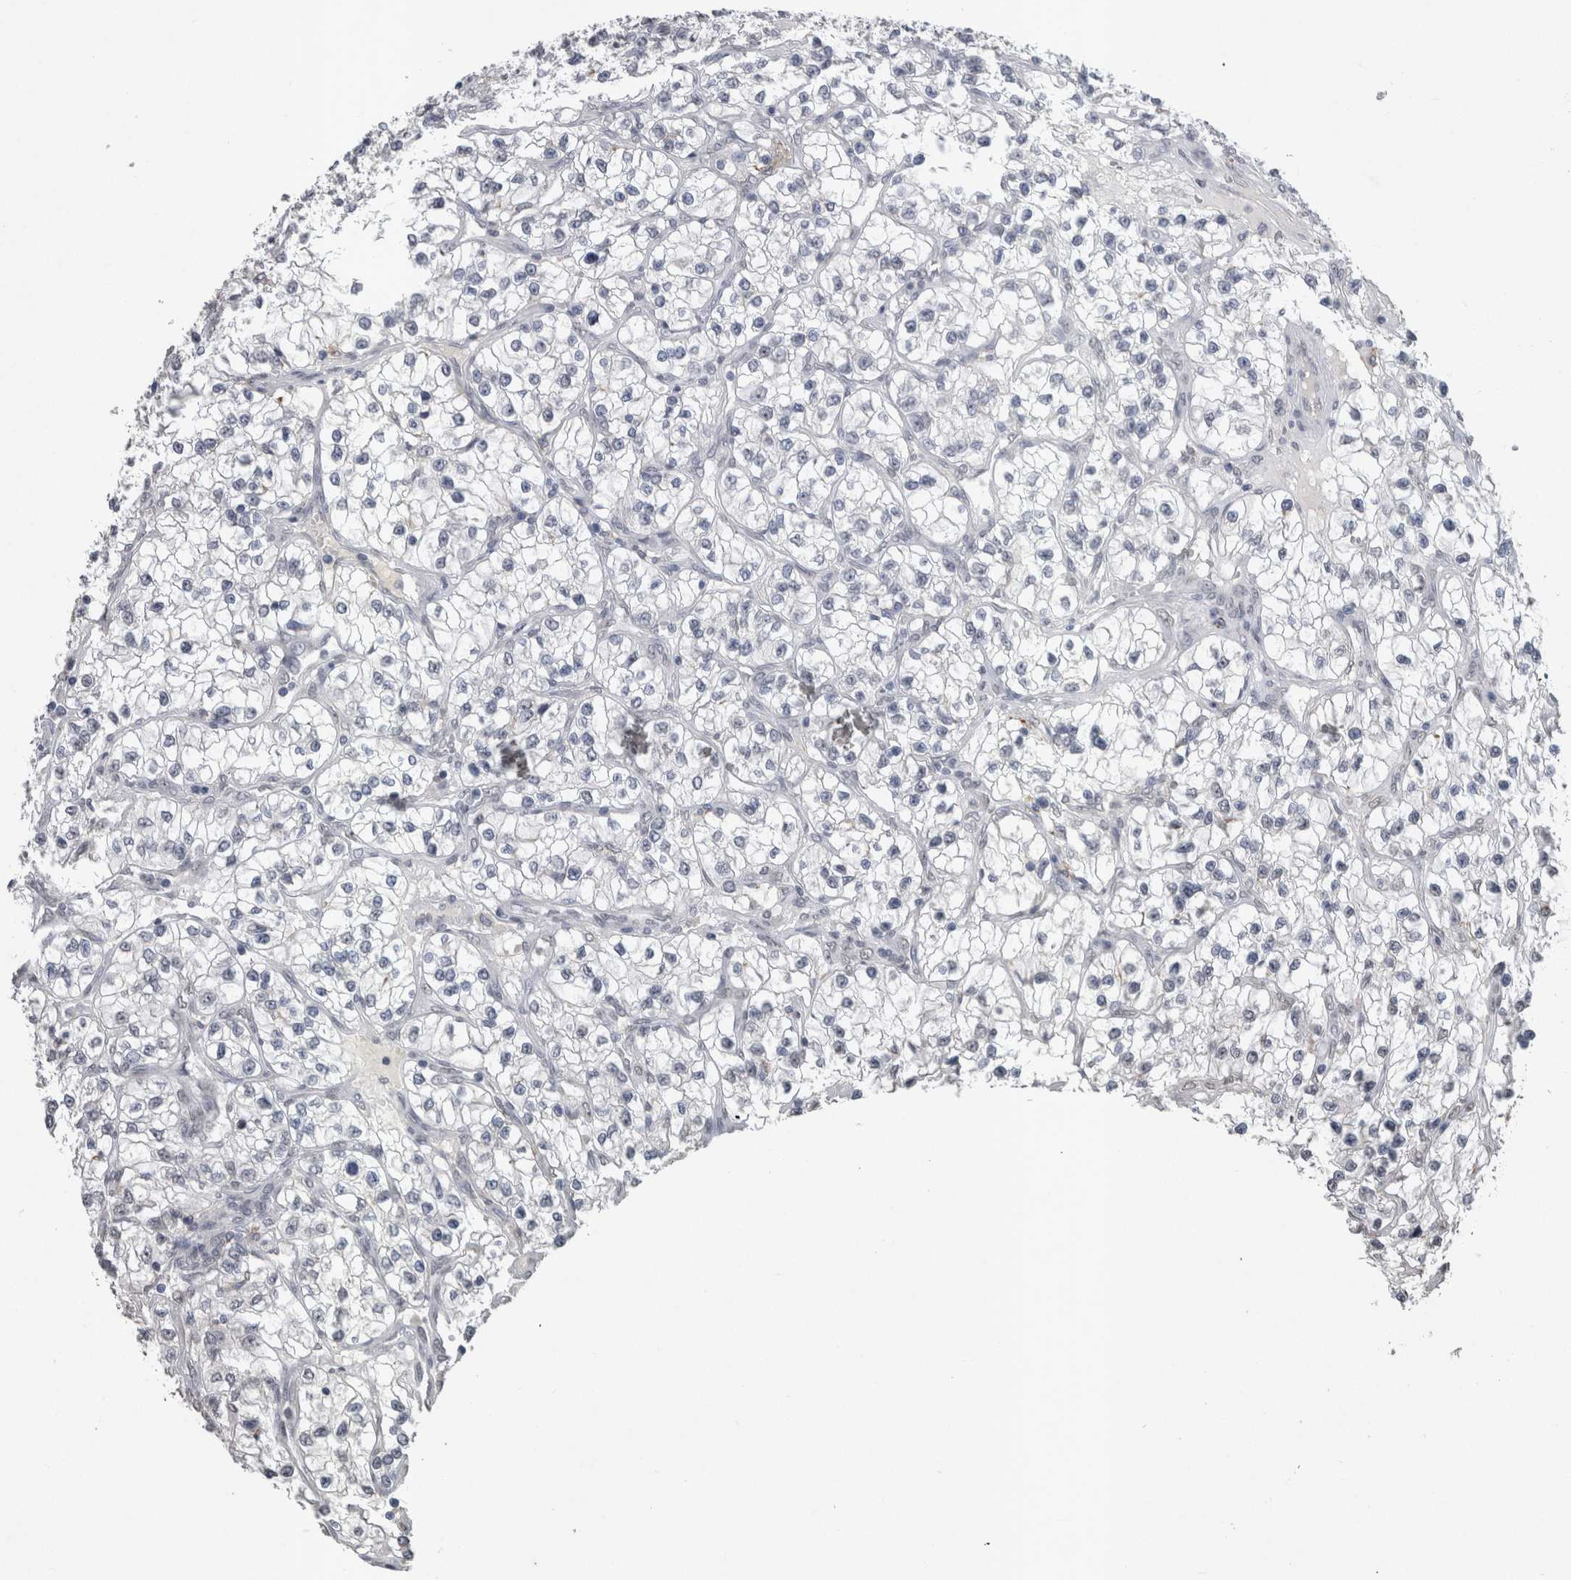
{"staining": {"intensity": "negative", "quantity": "none", "location": "none"}, "tissue": "renal cancer", "cell_type": "Tumor cells", "image_type": "cancer", "snomed": [{"axis": "morphology", "description": "Adenocarcinoma, NOS"}, {"axis": "topography", "description": "Kidney"}], "caption": "Renal adenocarcinoma stained for a protein using immunohistochemistry reveals no positivity tumor cells.", "gene": "PAX5", "patient": {"sex": "female", "age": 57}}